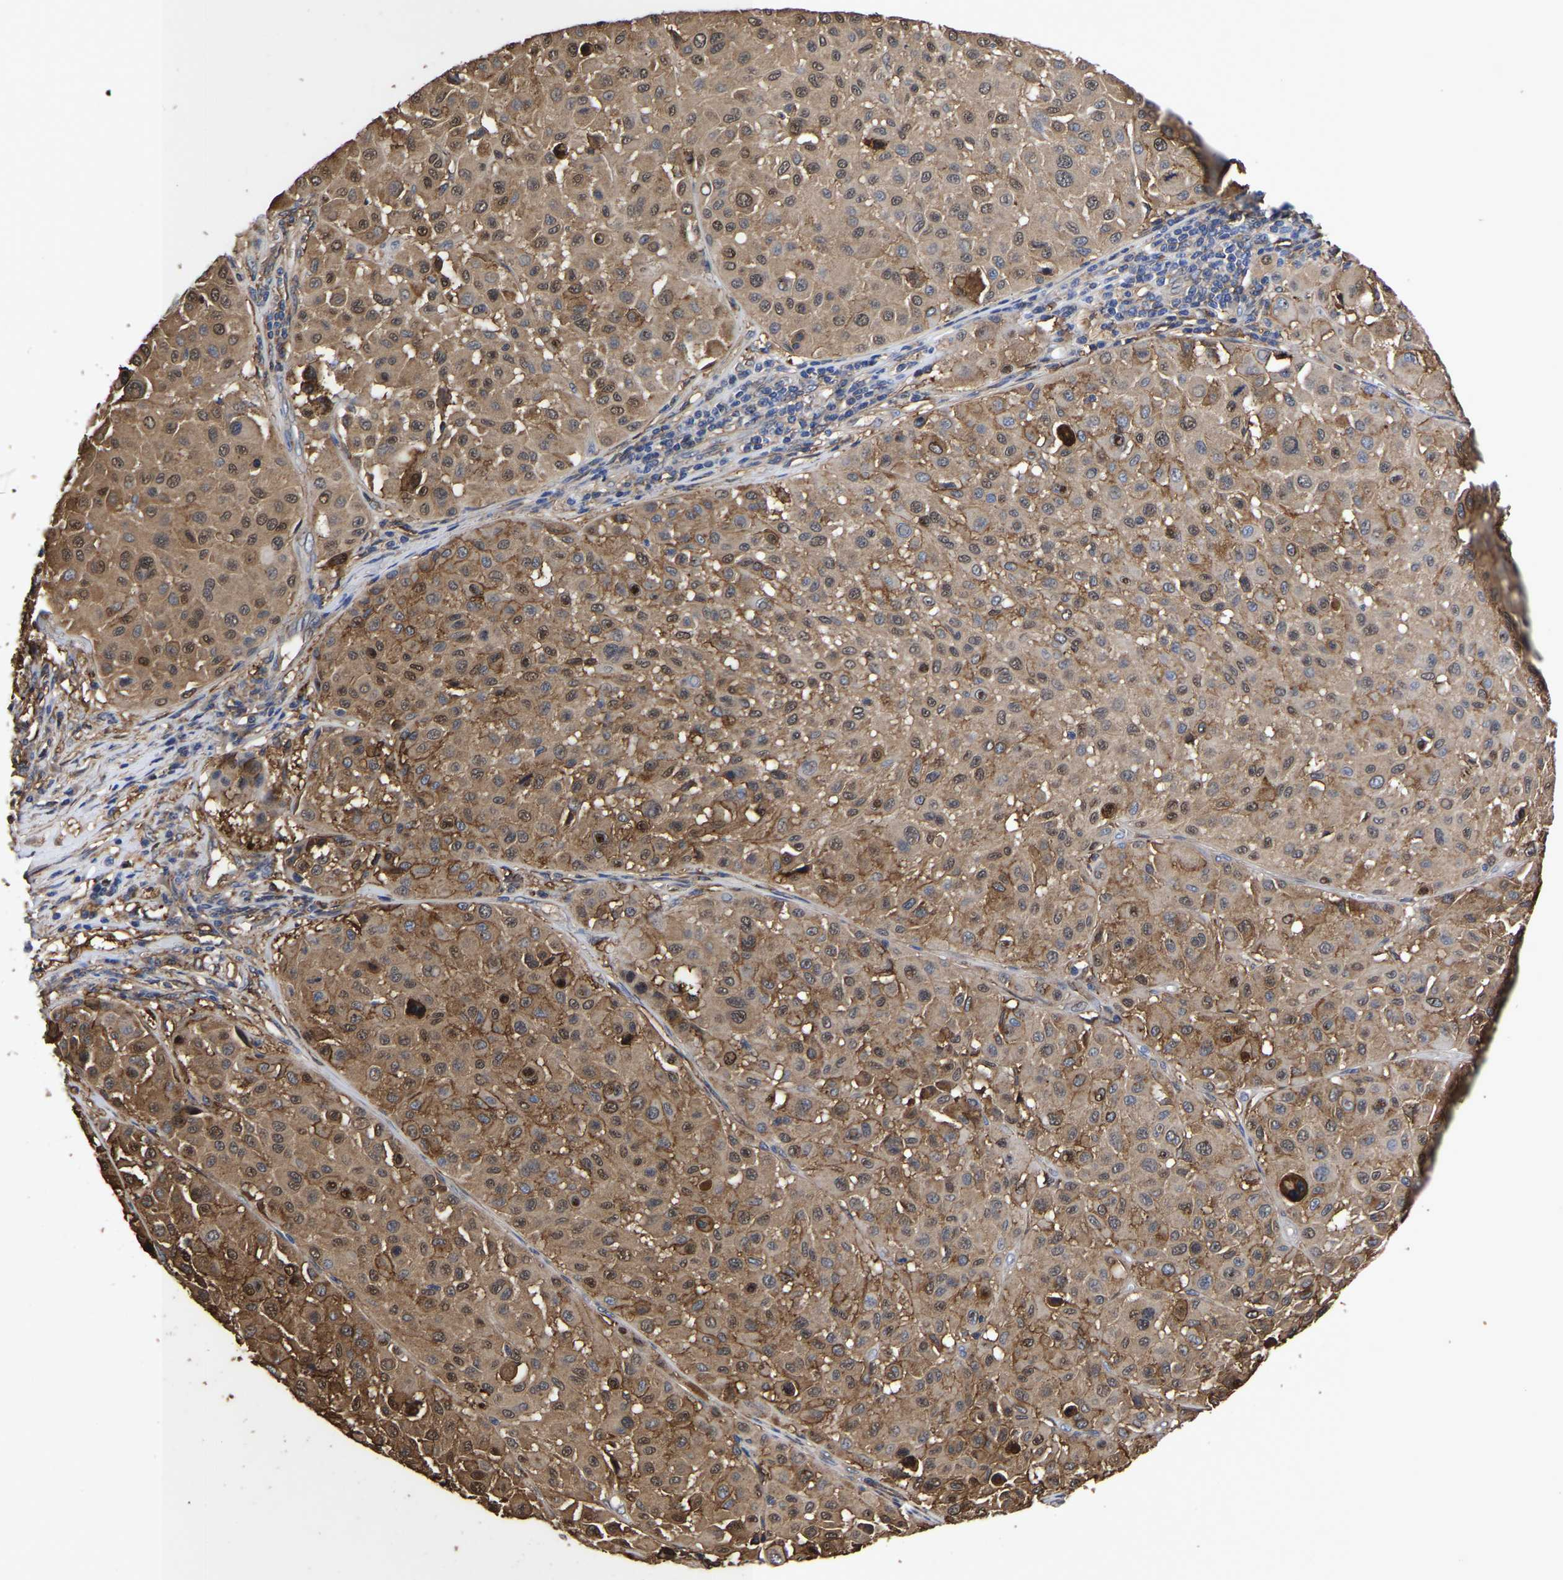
{"staining": {"intensity": "moderate", "quantity": ">75%", "location": "cytoplasmic/membranous,nuclear"}, "tissue": "melanoma", "cell_type": "Tumor cells", "image_type": "cancer", "snomed": [{"axis": "morphology", "description": "Malignant melanoma, Metastatic site"}, {"axis": "topography", "description": "Soft tissue"}], "caption": "Immunohistochemistry of human malignant melanoma (metastatic site) reveals medium levels of moderate cytoplasmic/membranous and nuclear staining in about >75% of tumor cells. The protein of interest is stained brown, and the nuclei are stained in blue (DAB (3,3'-diaminobenzidine) IHC with brightfield microscopy, high magnification).", "gene": "LIF", "patient": {"sex": "male", "age": 41}}